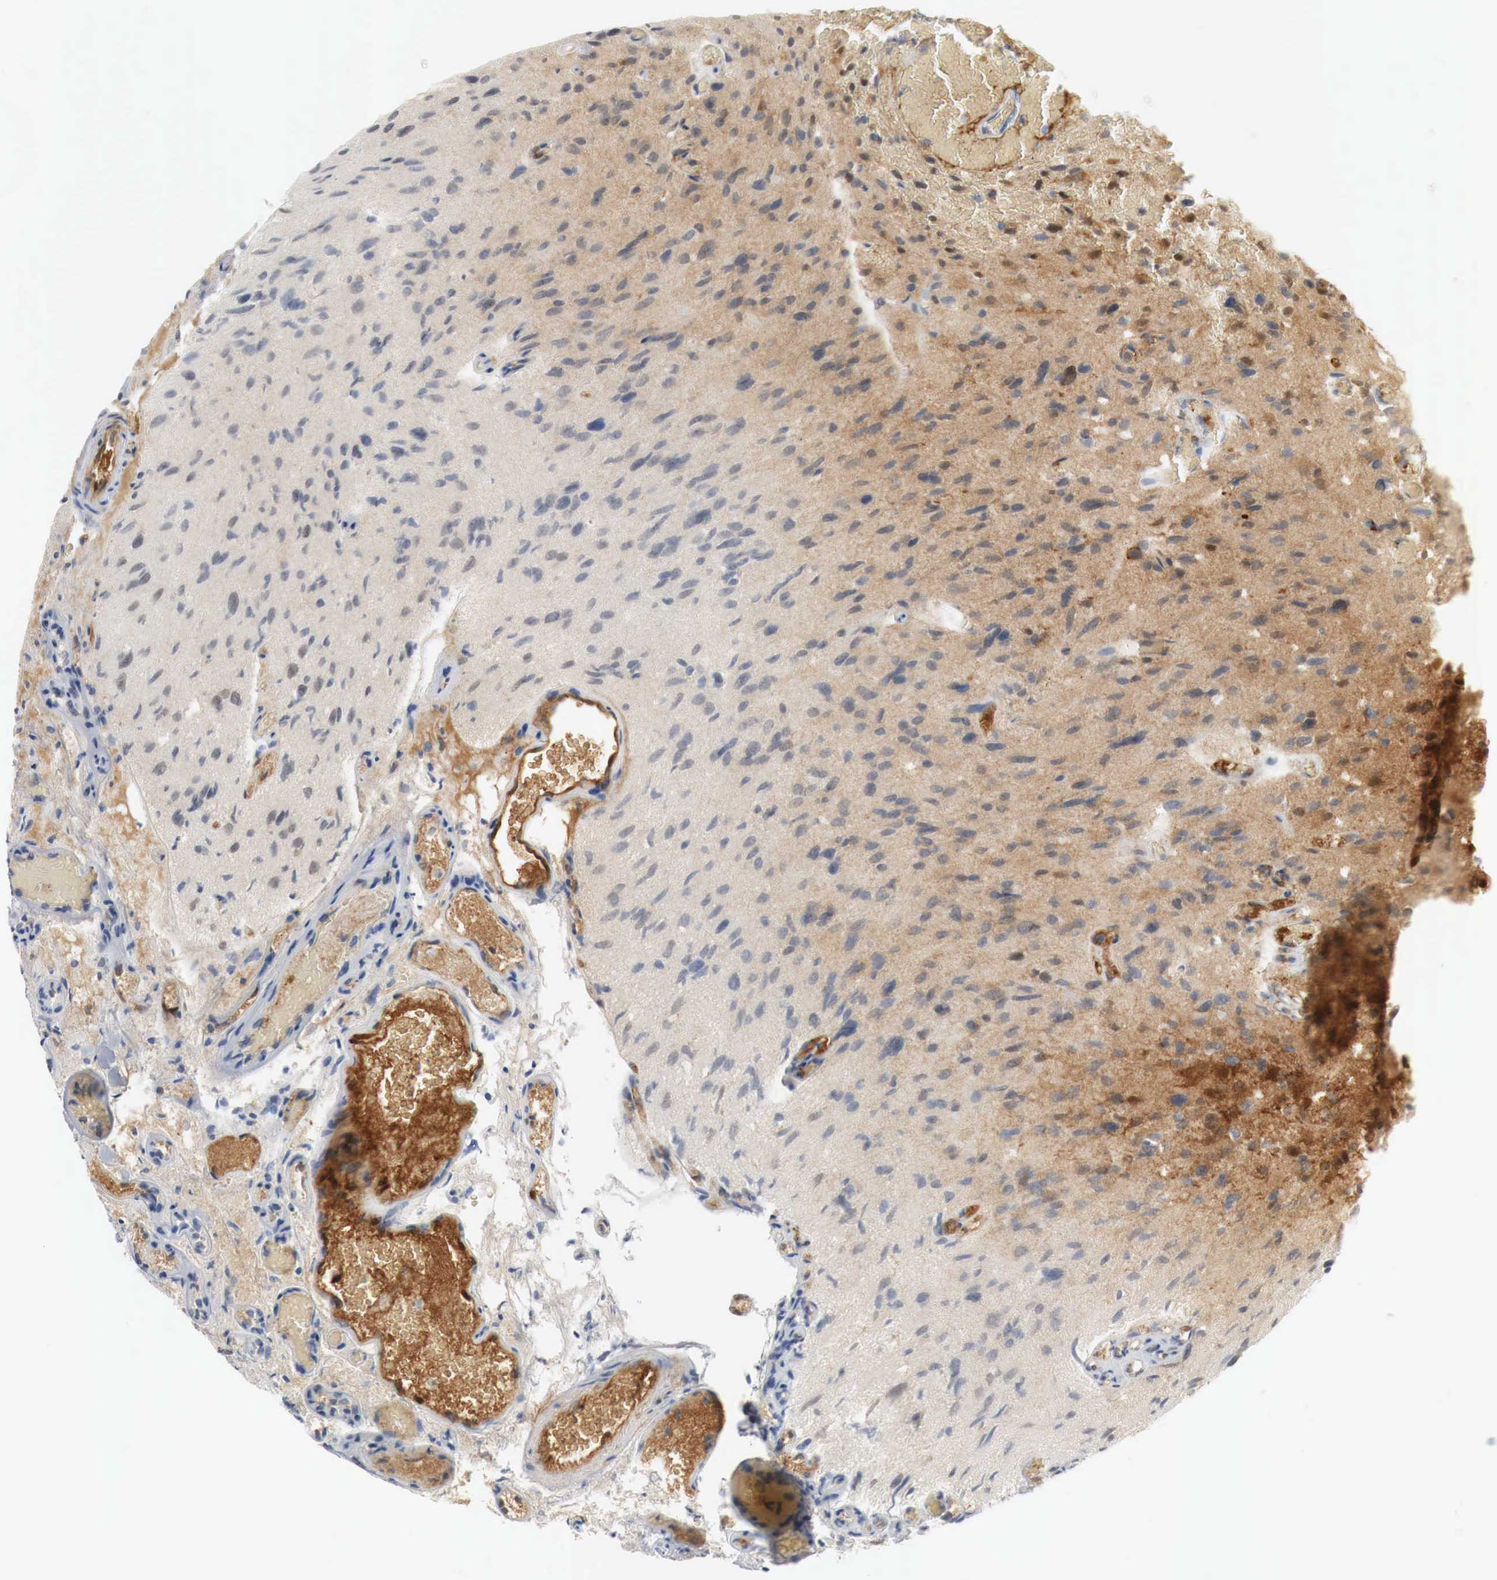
{"staining": {"intensity": "moderate", "quantity": "25%-75%", "location": "cytoplasmic/membranous,nuclear"}, "tissue": "glioma", "cell_type": "Tumor cells", "image_type": "cancer", "snomed": [{"axis": "morphology", "description": "Glioma, malignant, High grade"}, {"axis": "topography", "description": "Brain"}], "caption": "Immunohistochemical staining of high-grade glioma (malignant) reveals medium levels of moderate cytoplasmic/membranous and nuclear protein expression in about 25%-75% of tumor cells.", "gene": "MYC", "patient": {"sex": "male", "age": 69}}